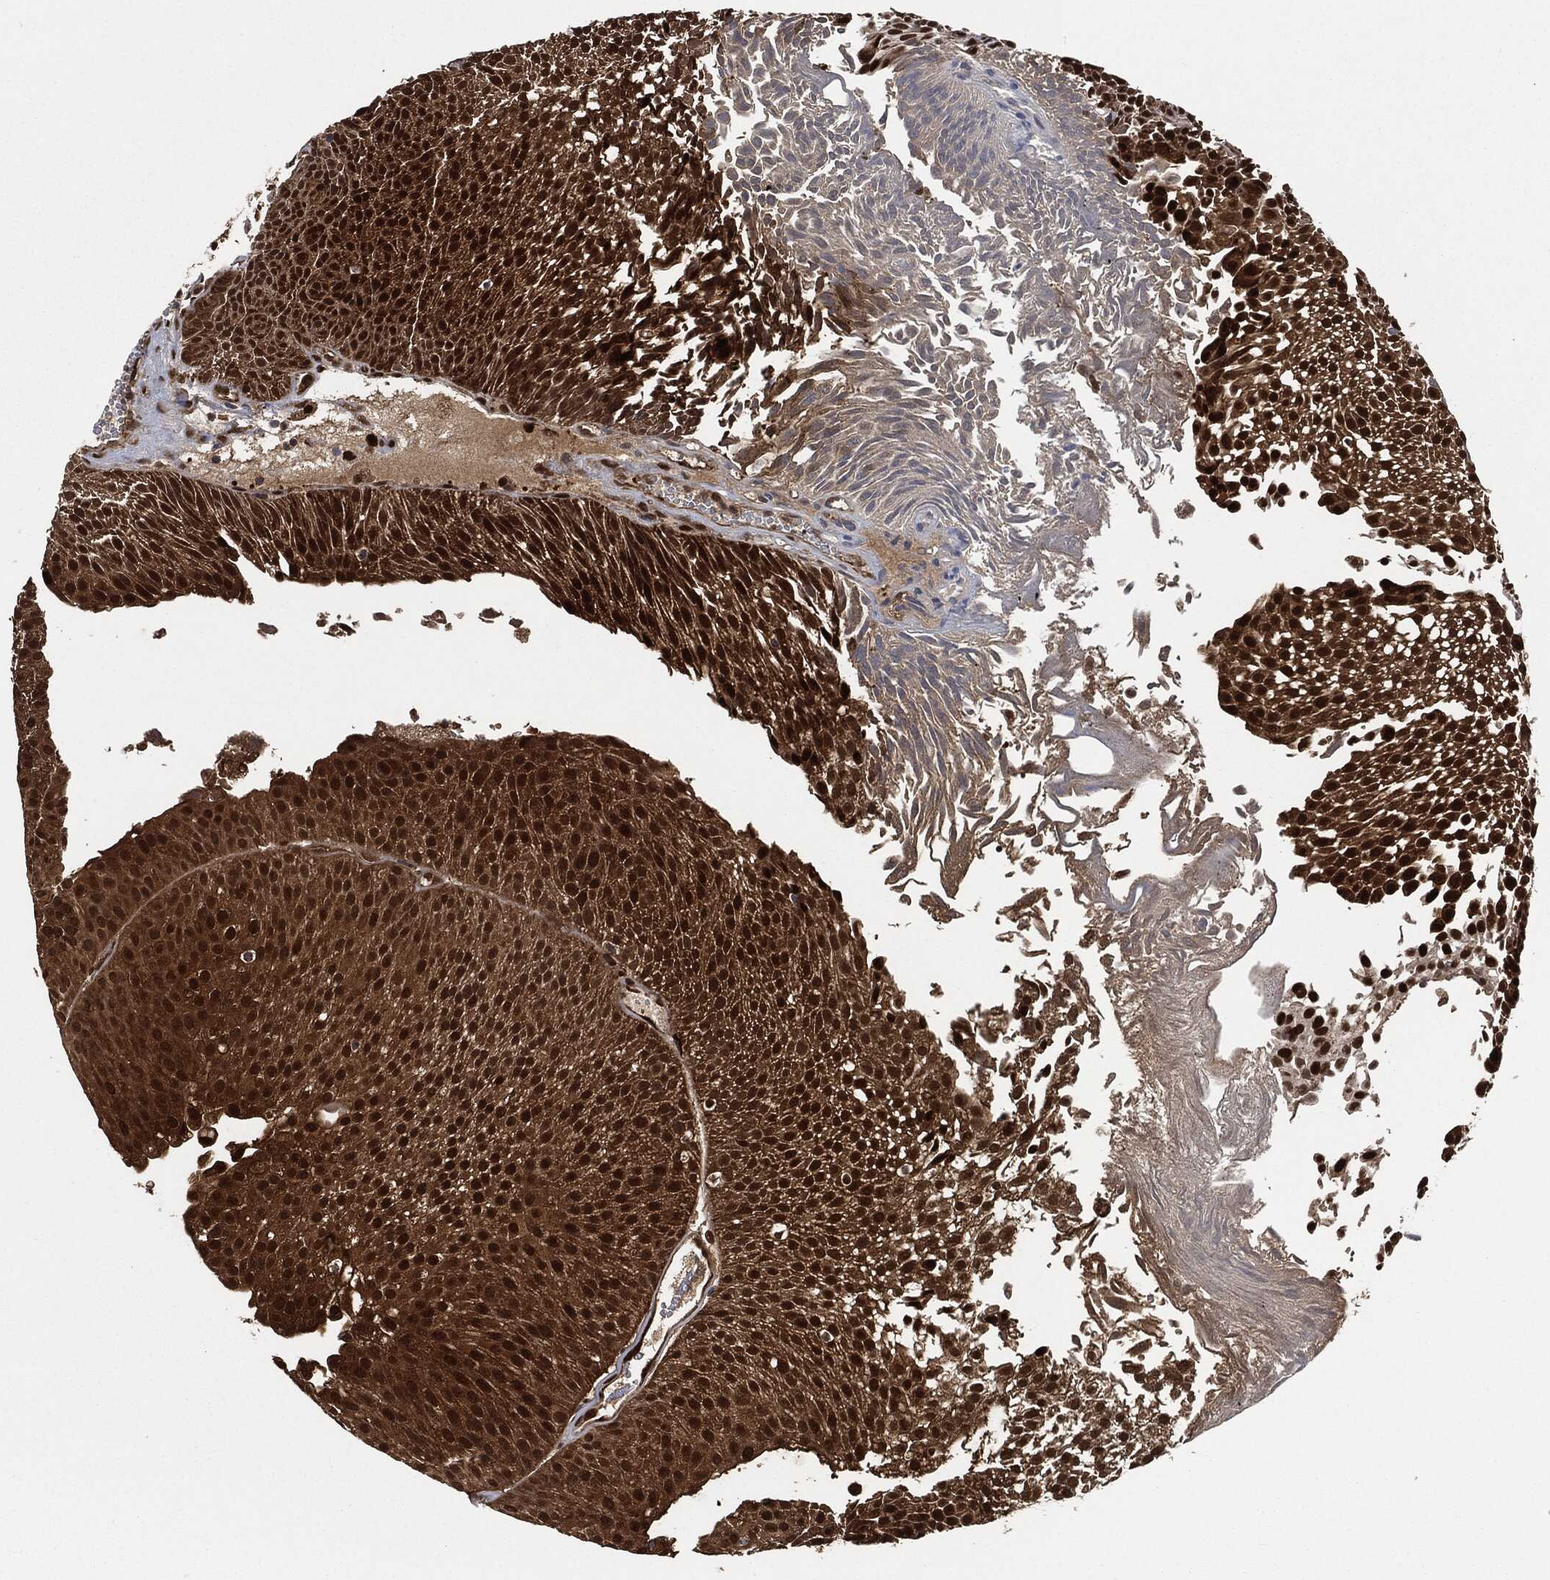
{"staining": {"intensity": "strong", "quantity": ">75%", "location": "cytoplasmic/membranous,nuclear"}, "tissue": "urothelial cancer", "cell_type": "Tumor cells", "image_type": "cancer", "snomed": [{"axis": "morphology", "description": "Urothelial carcinoma, Low grade"}, {"axis": "topography", "description": "Urinary bladder"}], "caption": "Immunohistochemistry image of human urothelial cancer stained for a protein (brown), which exhibits high levels of strong cytoplasmic/membranous and nuclear expression in about >75% of tumor cells.", "gene": "DCTN1", "patient": {"sex": "male", "age": 65}}